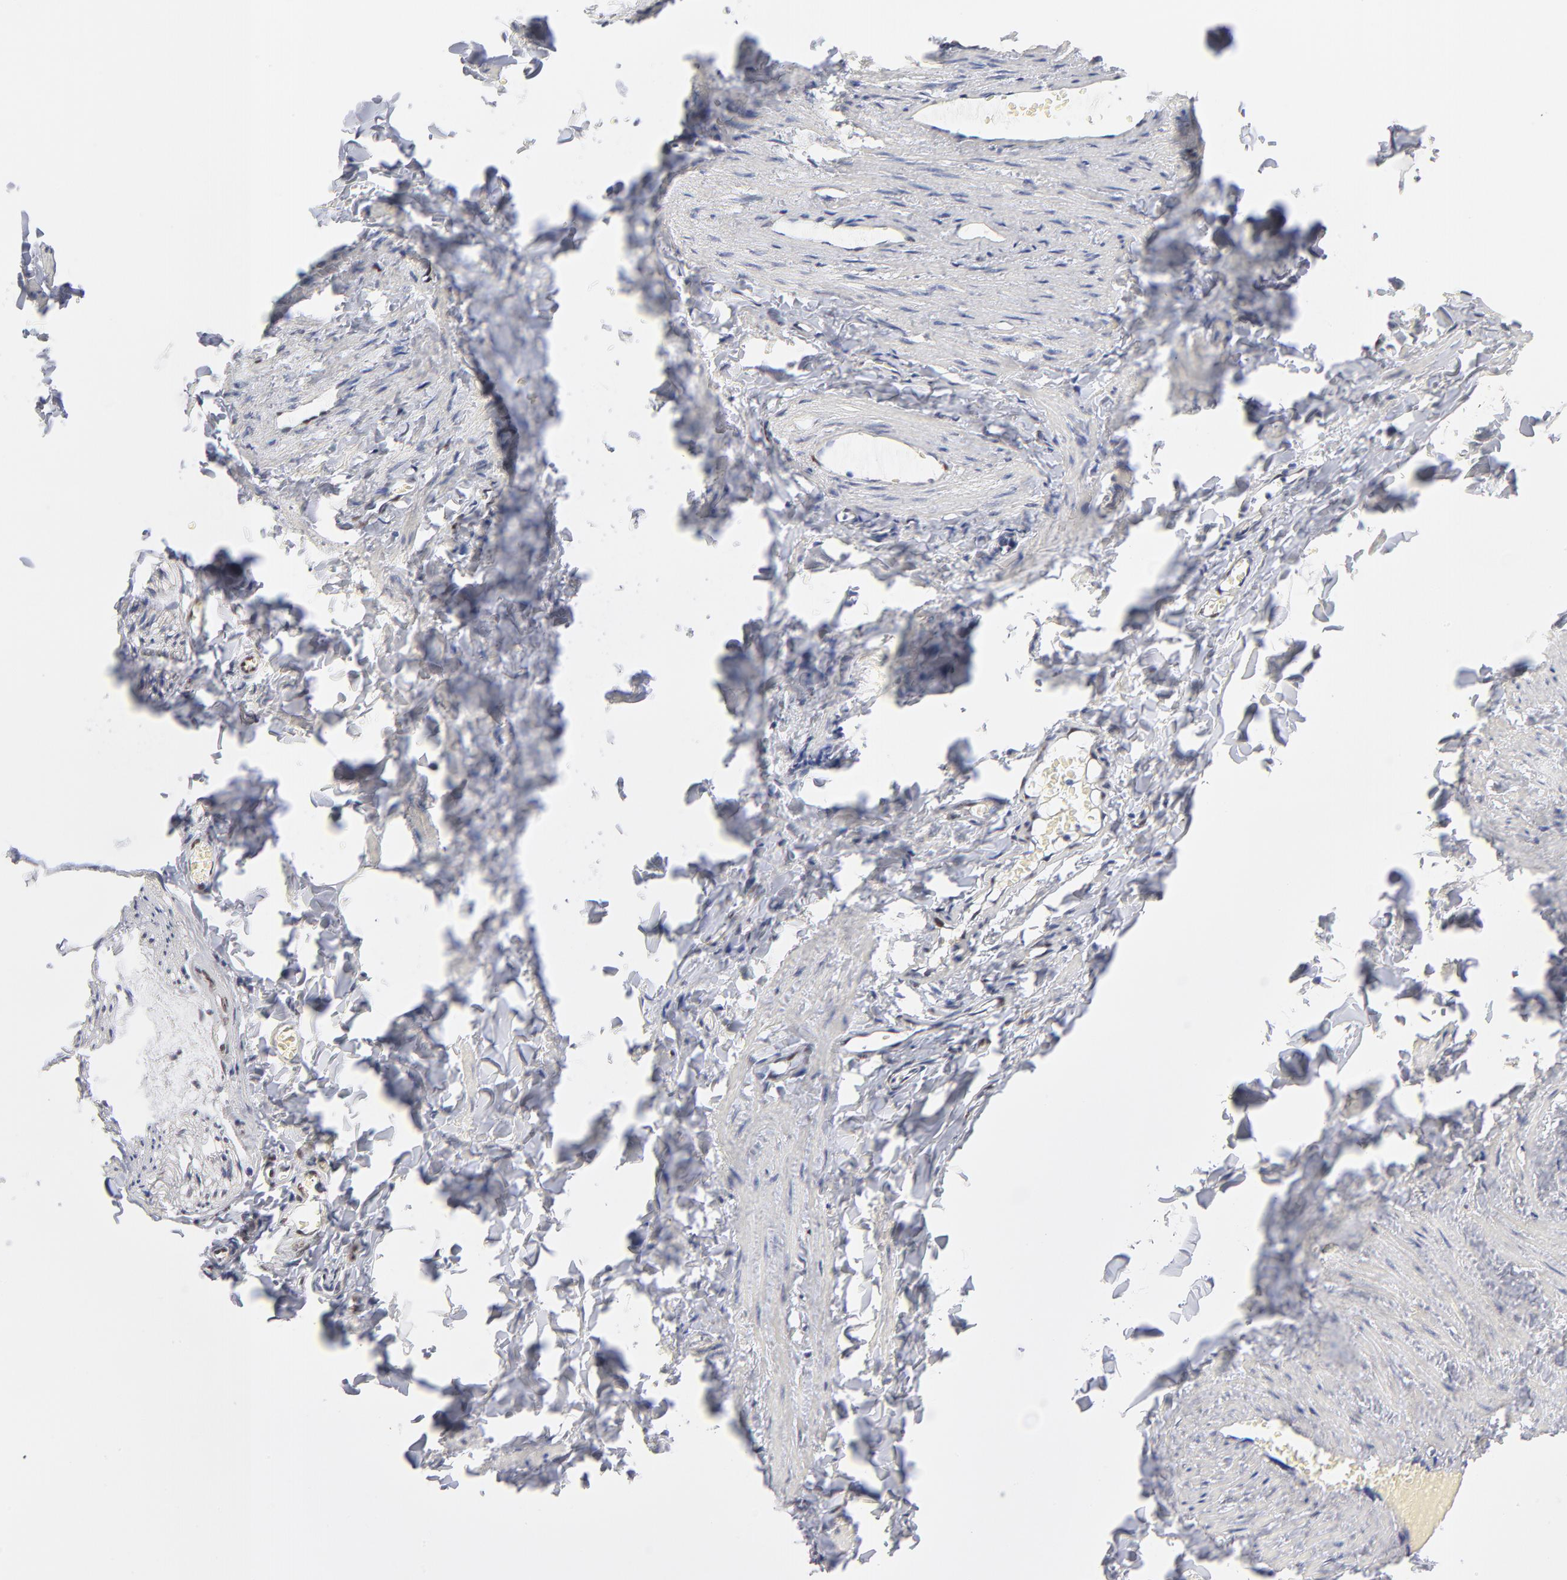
{"staining": {"intensity": "strong", "quantity": ">75%", "location": "nuclear"}, "tissue": "adipose tissue", "cell_type": "Adipocytes", "image_type": "normal", "snomed": [{"axis": "morphology", "description": "Normal tissue, NOS"}, {"axis": "topography", "description": "Vascular tissue"}], "caption": "The micrograph demonstrates immunohistochemical staining of unremarkable adipose tissue. There is strong nuclear expression is identified in about >75% of adipocytes.", "gene": "STAT3", "patient": {"sex": "male", "age": 41}}